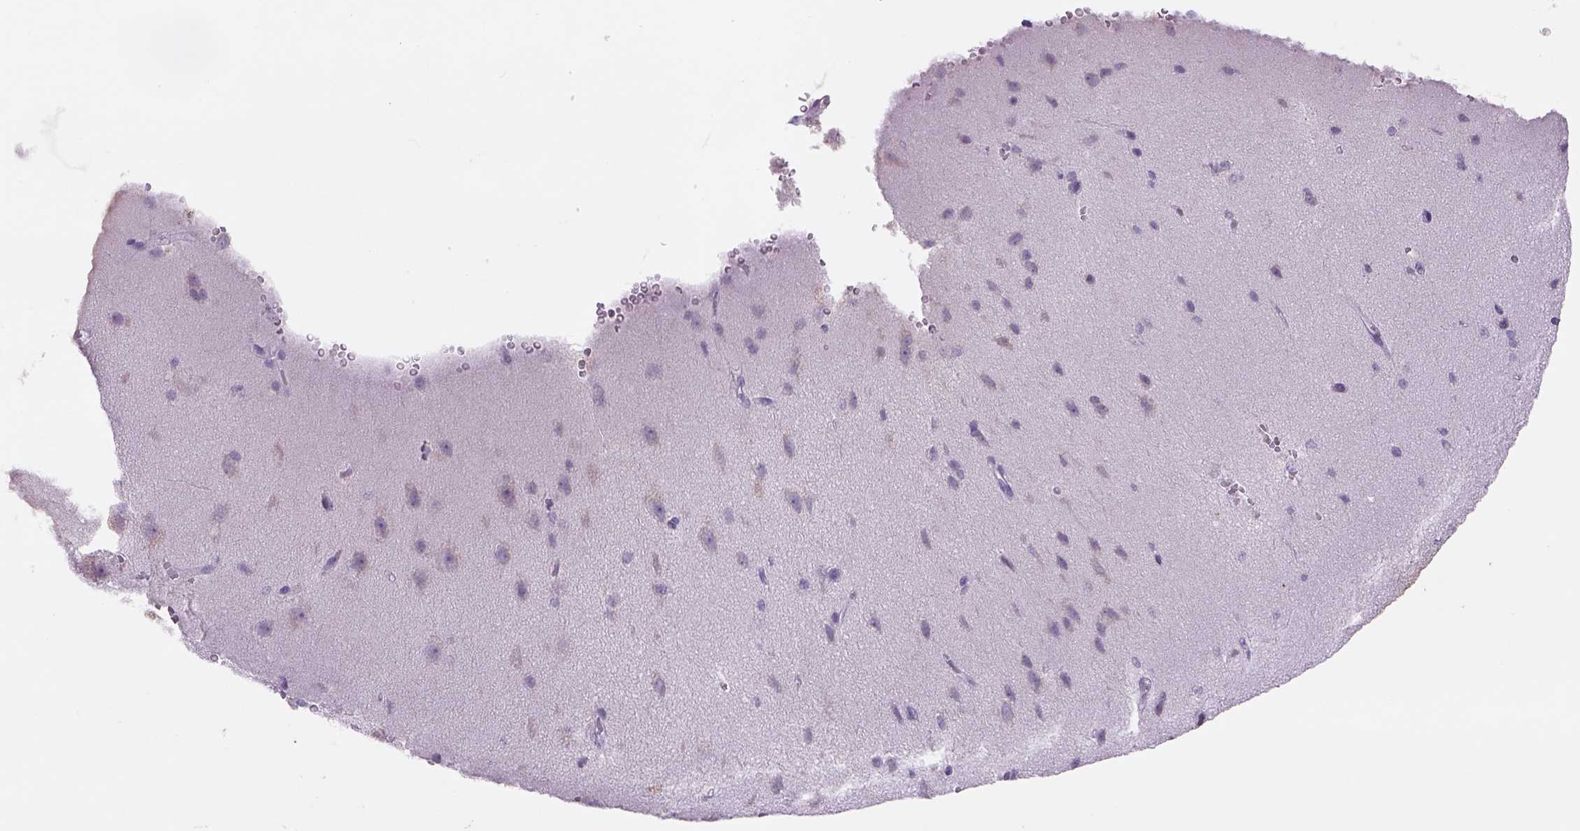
{"staining": {"intensity": "negative", "quantity": "none", "location": "none"}, "tissue": "cerebral cortex", "cell_type": "Endothelial cells", "image_type": "normal", "snomed": [{"axis": "morphology", "description": "Normal tissue, NOS"}, {"axis": "topography", "description": "Cerebral cortex"}], "caption": "Endothelial cells show no significant protein expression in benign cerebral cortex. (DAB immunohistochemistry (IHC), high magnification).", "gene": "NAALAD2", "patient": {"sex": "male", "age": 37}}